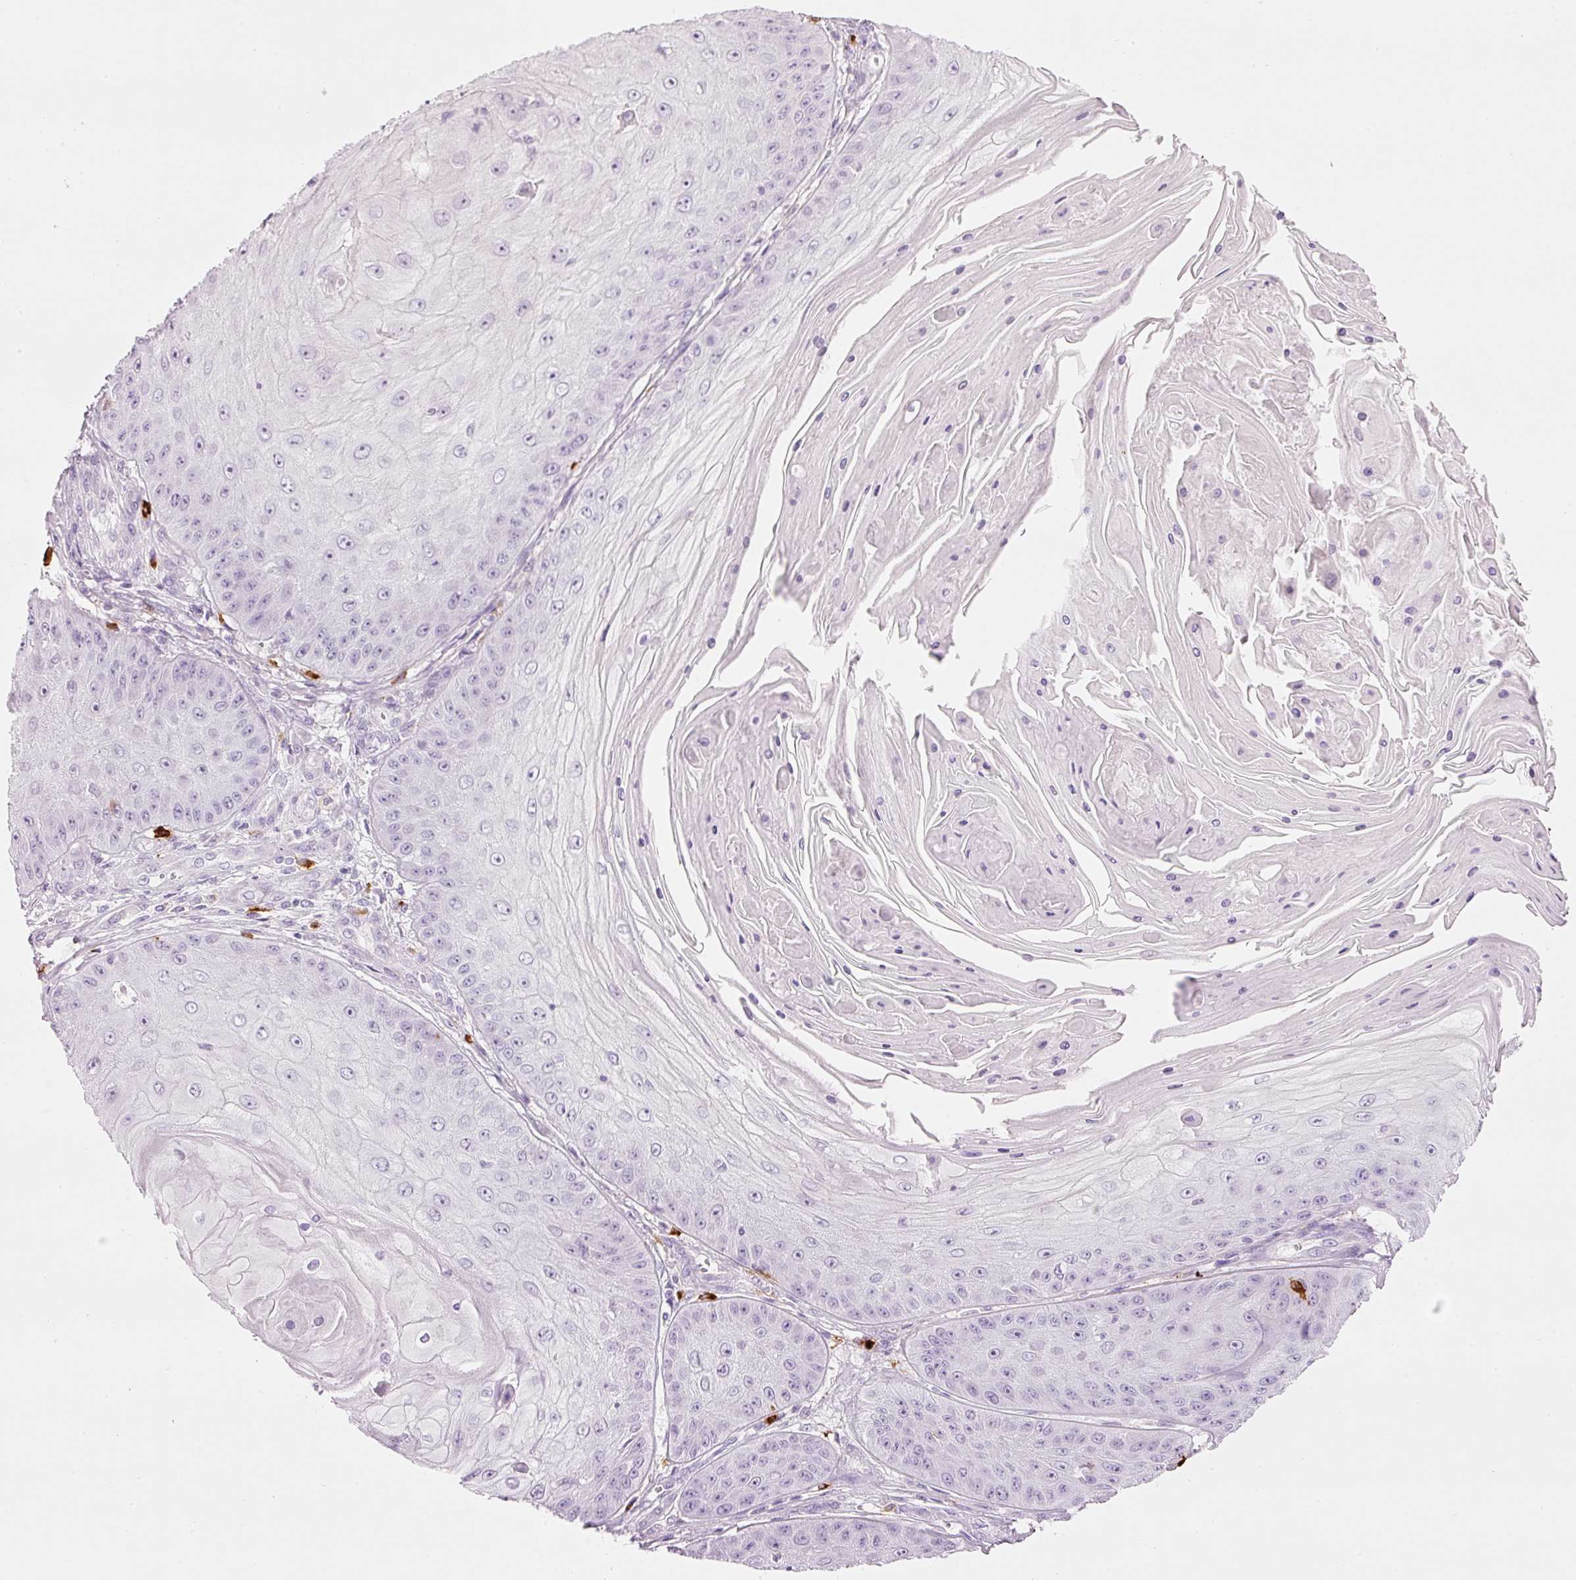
{"staining": {"intensity": "negative", "quantity": "none", "location": "none"}, "tissue": "skin cancer", "cell_type": "Tumor cells", "image_type": "cancer", "snomed": [{"axis": "morphology", "description": "Squamous cell carcinoma, NOS"}, {"axis": "topography", "description": "Skin"}], "caption": "The immunohistochemistry image has no significant positivity in tumor cells of squamous cell carcinoma (skin) tissue.", "gene": "CMA1", "patient": {"sex": "male", "age": 70}}